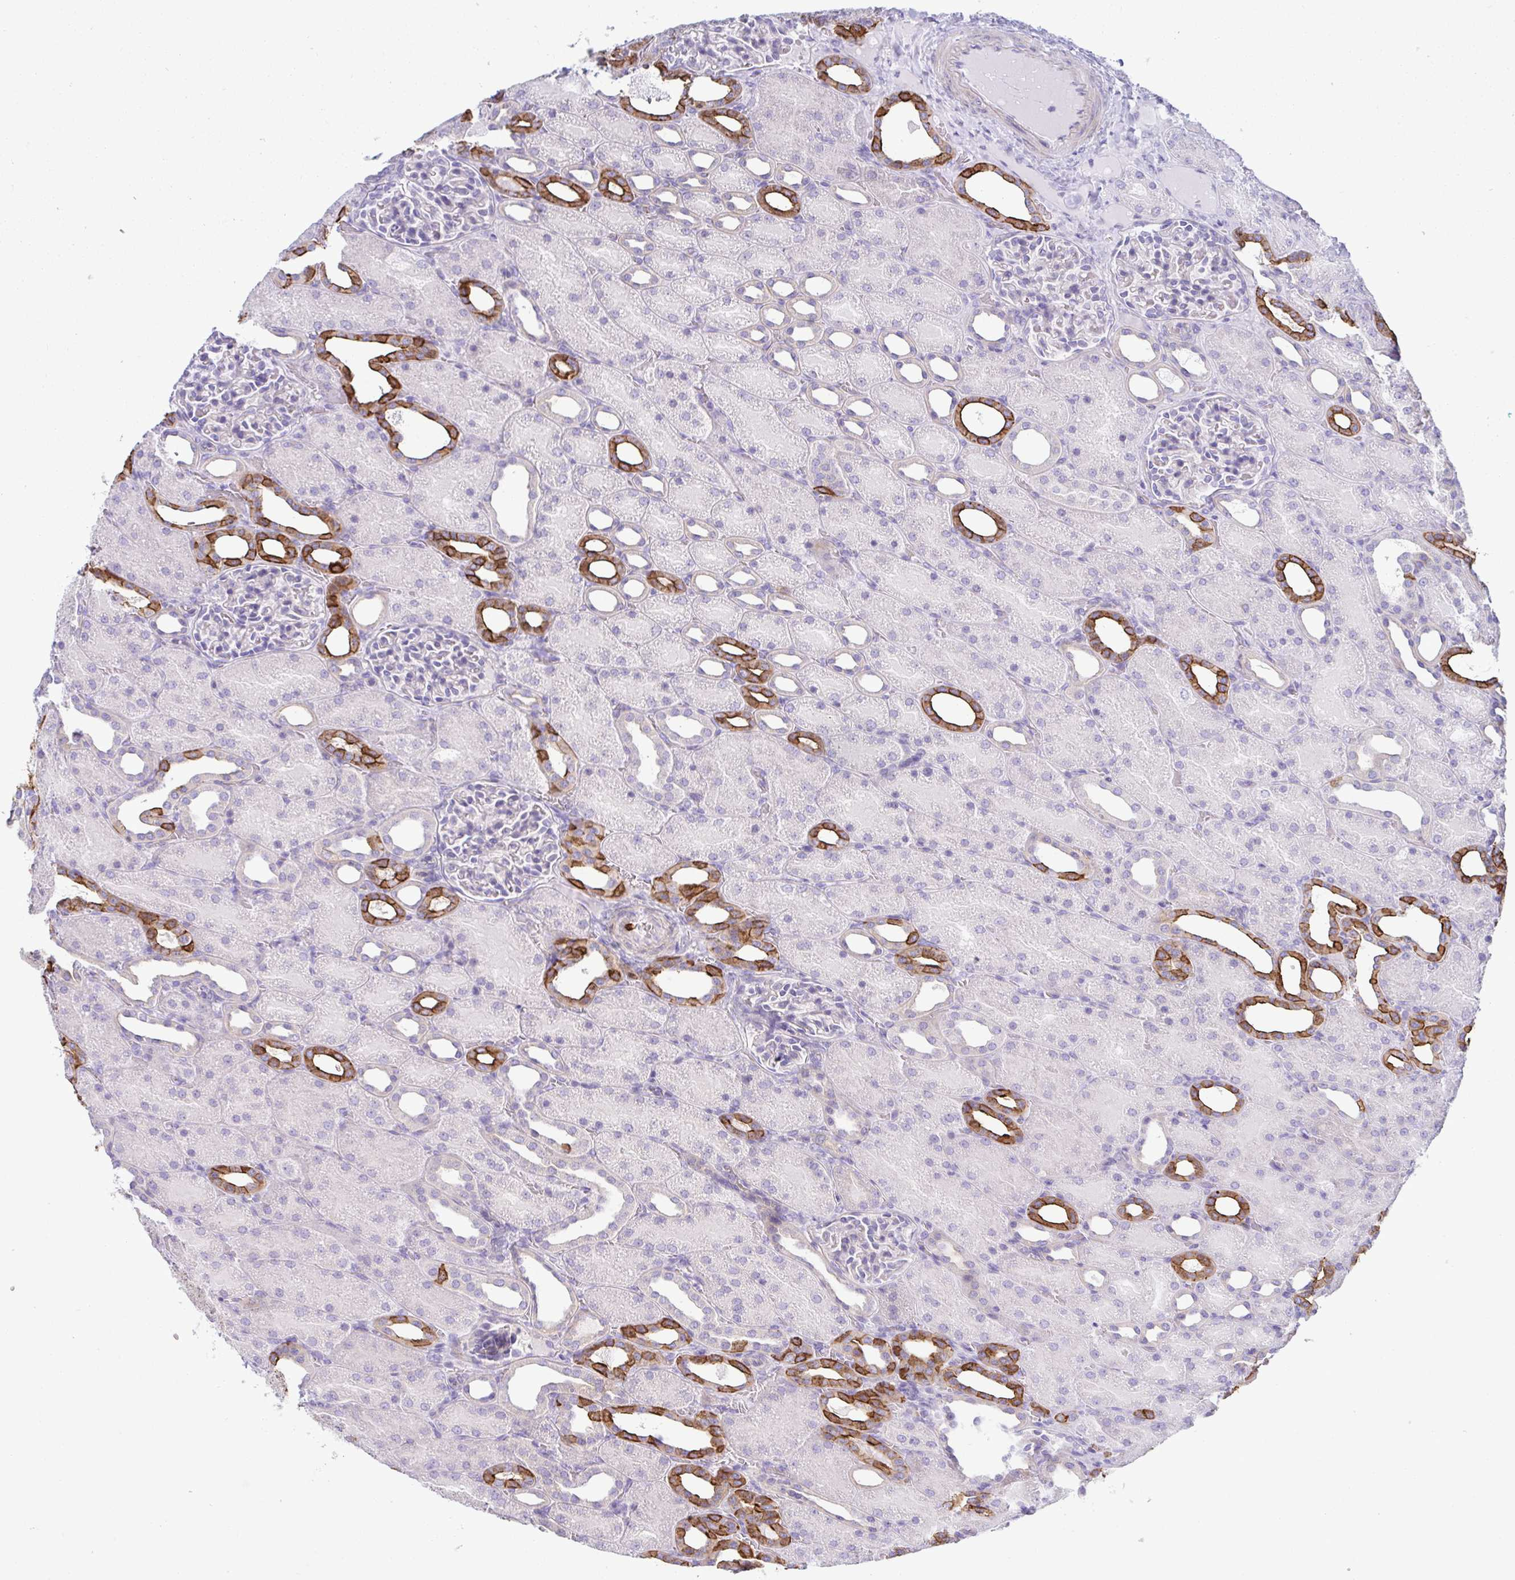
{"staining": {"intensity": "negative", "quantity": "none", "location": "none"}, "tissue": "kidney", "cell_type": "Cells in glomeruli", "image_type": "normal", "snomed": [{"axis": "morphology", "description": "Normal tissue, NOS"}, {"axis": "topography", "description": "Kidney"}], "caption": "Immunohistochemistry image of unremarkable human kidney stained for a protein (brown), which demonstrates no expression in cells in glomeruli.", "gene": "TNNI2", "patient": {"sex": "male", "age": 2}}